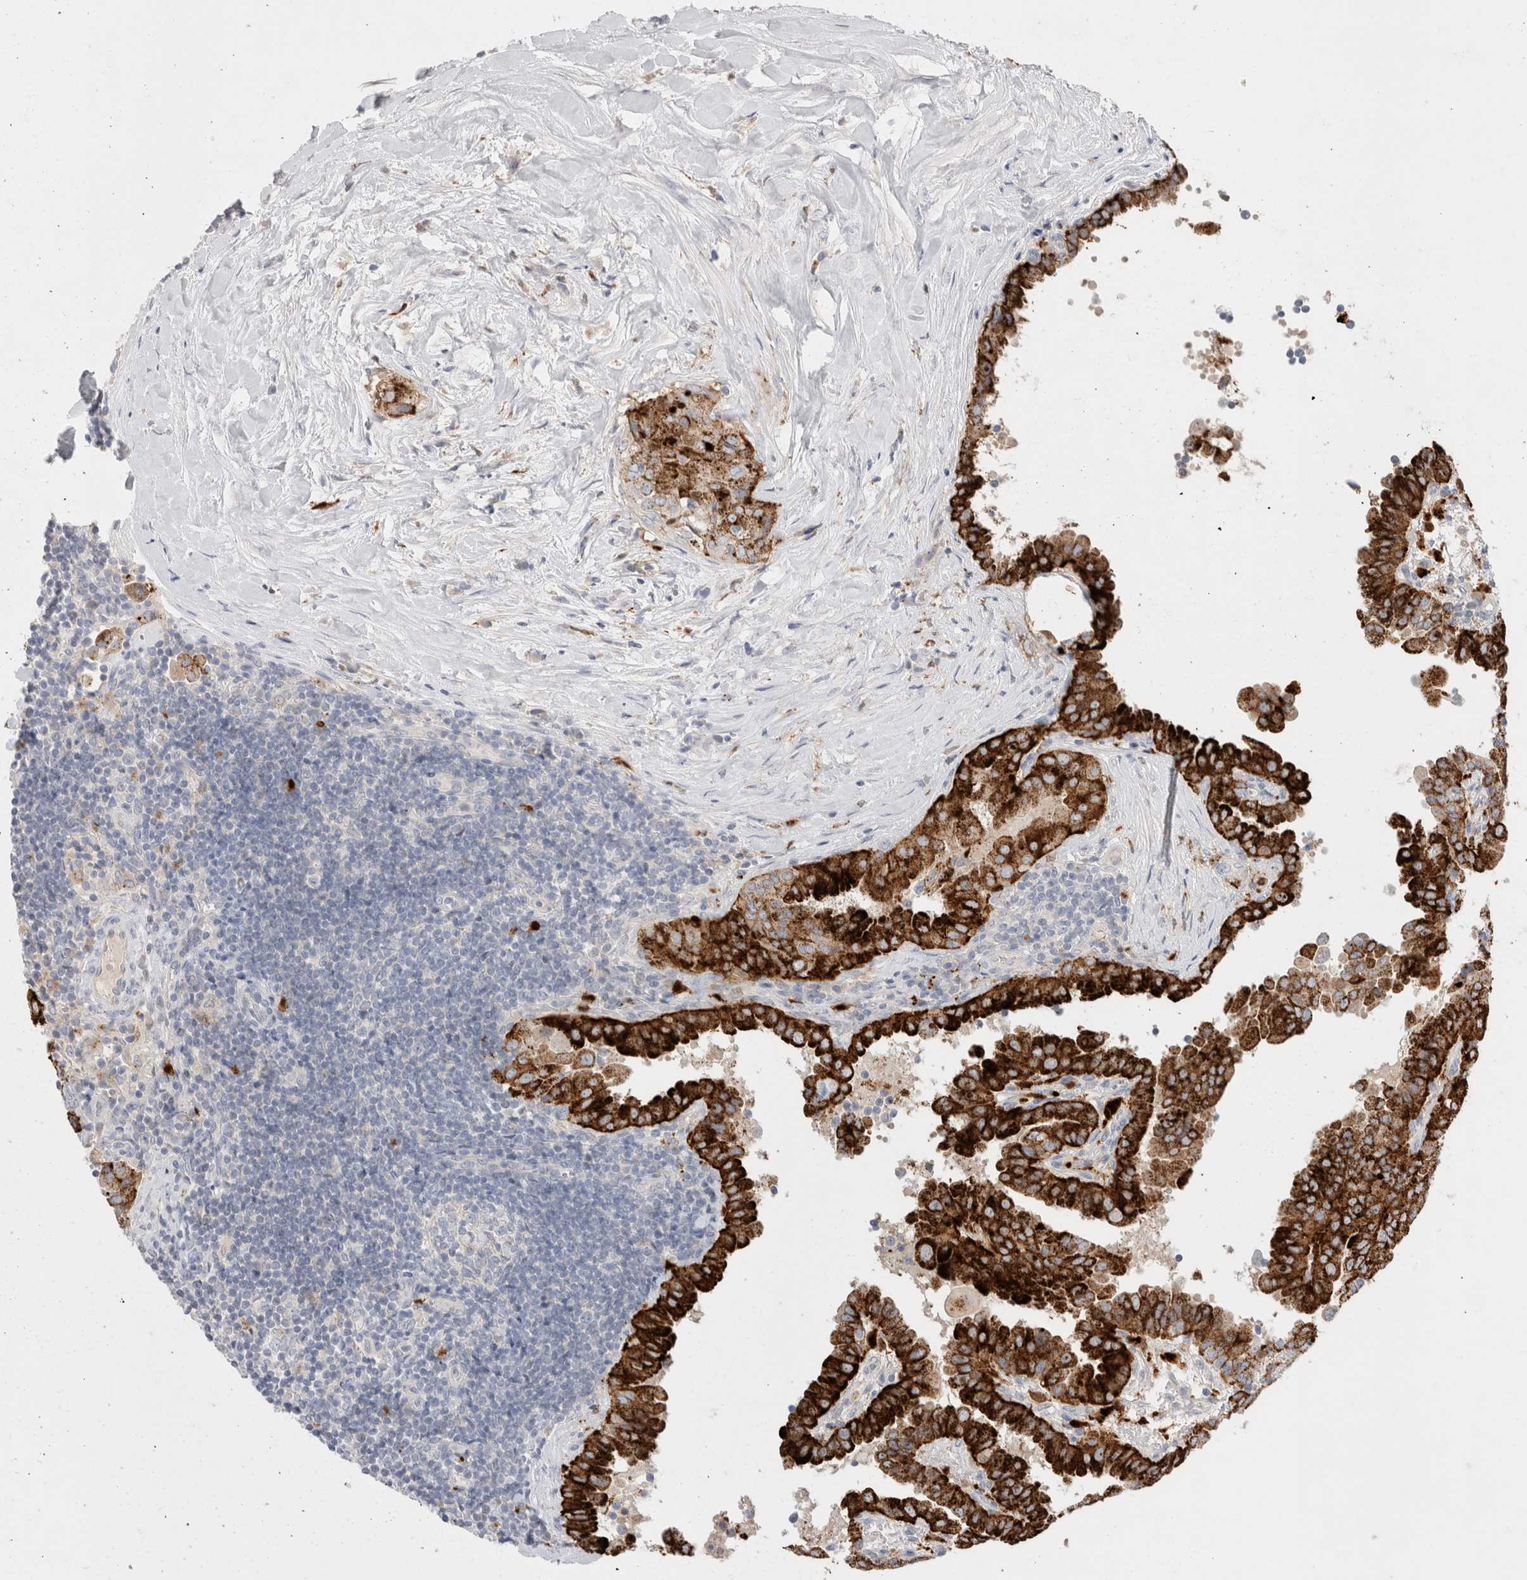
{"staining": {"intensity": "strong", "quantity": ">75%", "location": "cytoplasmic/membranous"}, "tissue": "thyroid cancer", "cell_type": "Tumor cells", "image_type": "cancer", "snomed": [{"axis": "morphology", "description": "Papillary adenocarcinoma, NOS"}, {"axis": "topography", "description": "Thyroid gland"}], "caption": "Protein analysis of thyroid cancer (papillary adenocarcinoma) tissue shows strong cytoplasmic/membranous positivity in about >75% of tumor cells. (Stains: DAB in brown, nuclei in blue, Microscopy: brightfield microscopy at high magnification).", "gene": "HPGDS", "patient": {"sex": "male", "age": 33}}